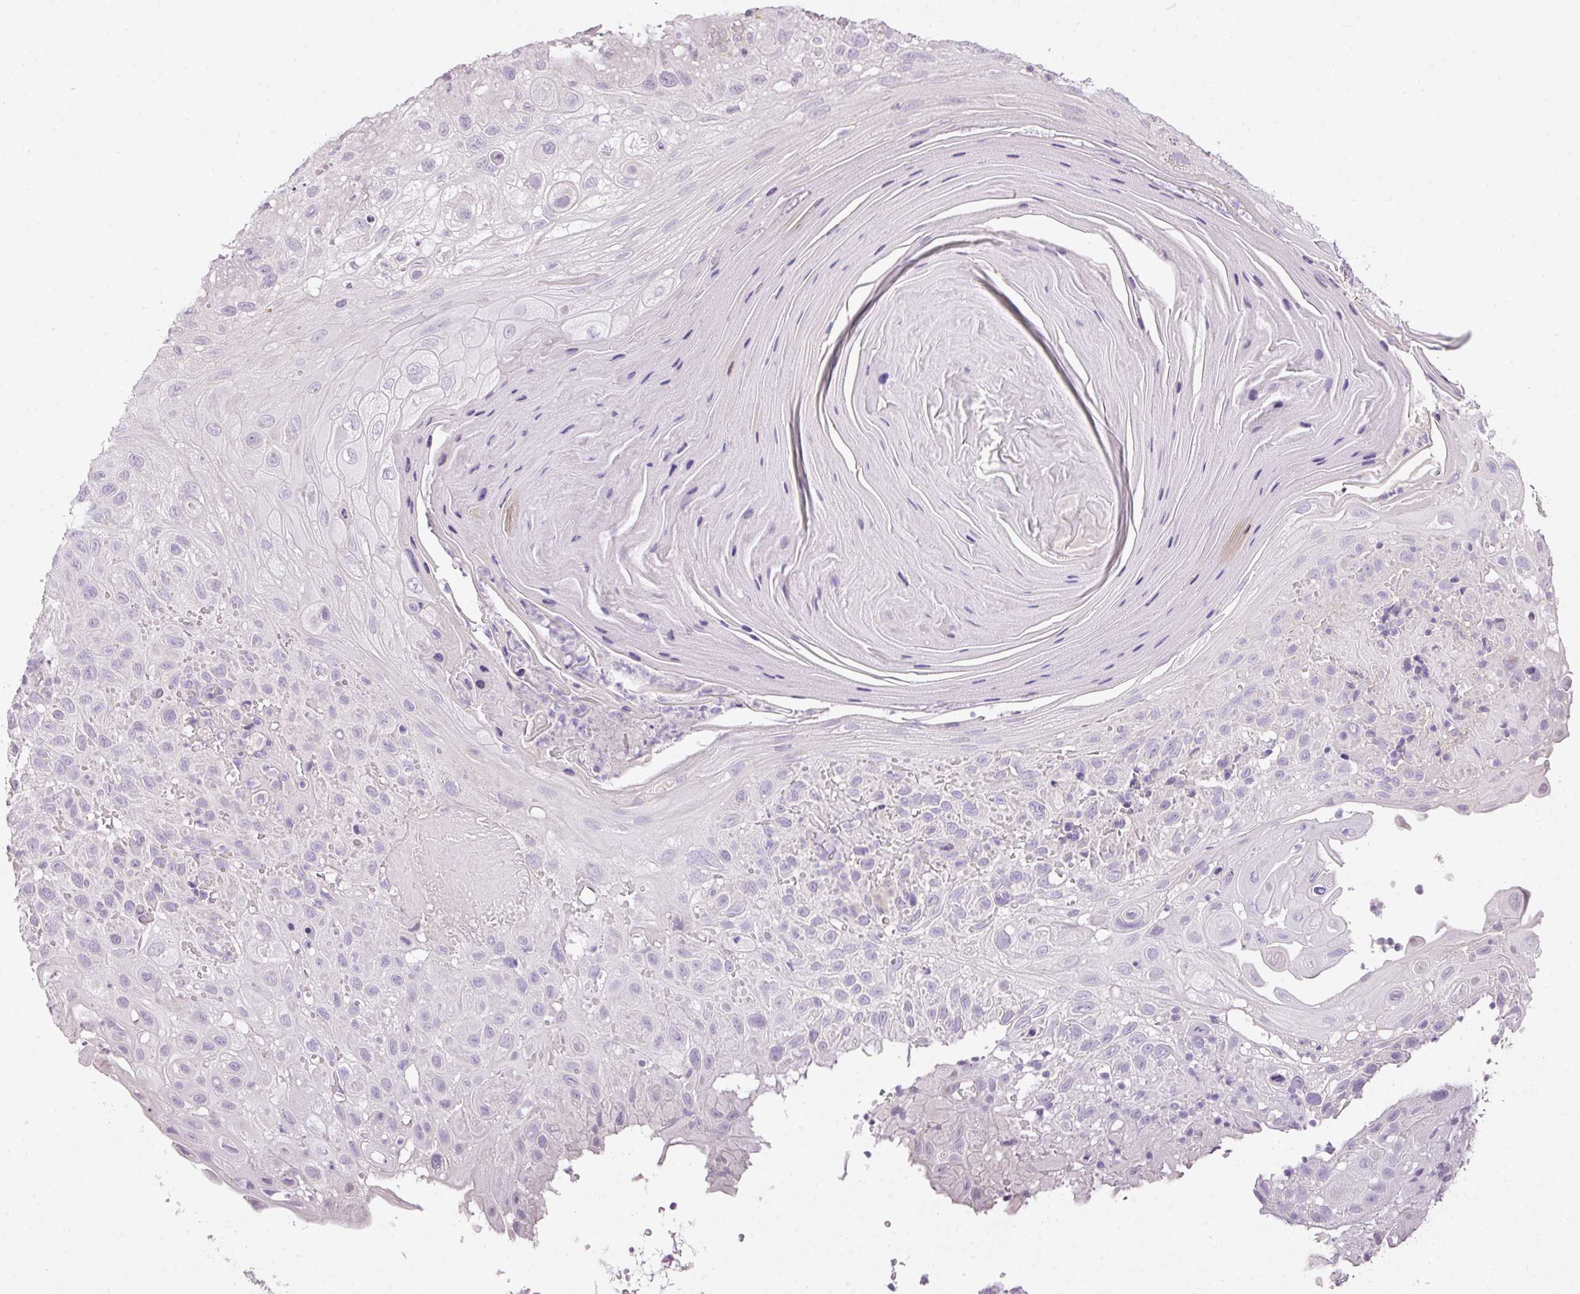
{"staining": {"intensity": "negative", "quantity": "none", "location": "none"}, "tissue": "skin cancer", "cell_type": "Tumor cells", "image_type": "cancer", "snomed": [{"axis": "morphology", "description": "Normal tissue, NOS"}, {"axis": "morphology", "description": "Squamous cell carcinoma, NOS"}, {"axis": "topography", "description": "Skin"}], "caption": "A high-resolution micrograph shows immunohistochemistry (IHC) staining of skin cancer, which displays no significant staining in tumor cells. Brightfield microscopy of immunohistochemistry (IHC) stained with DAB (3,3'-diaminobenzidine) (brown) and hematoxylin (blue), captured at high magnification.", "gene": "RAX2", "patient": {"sex": "female", "age": 96}}